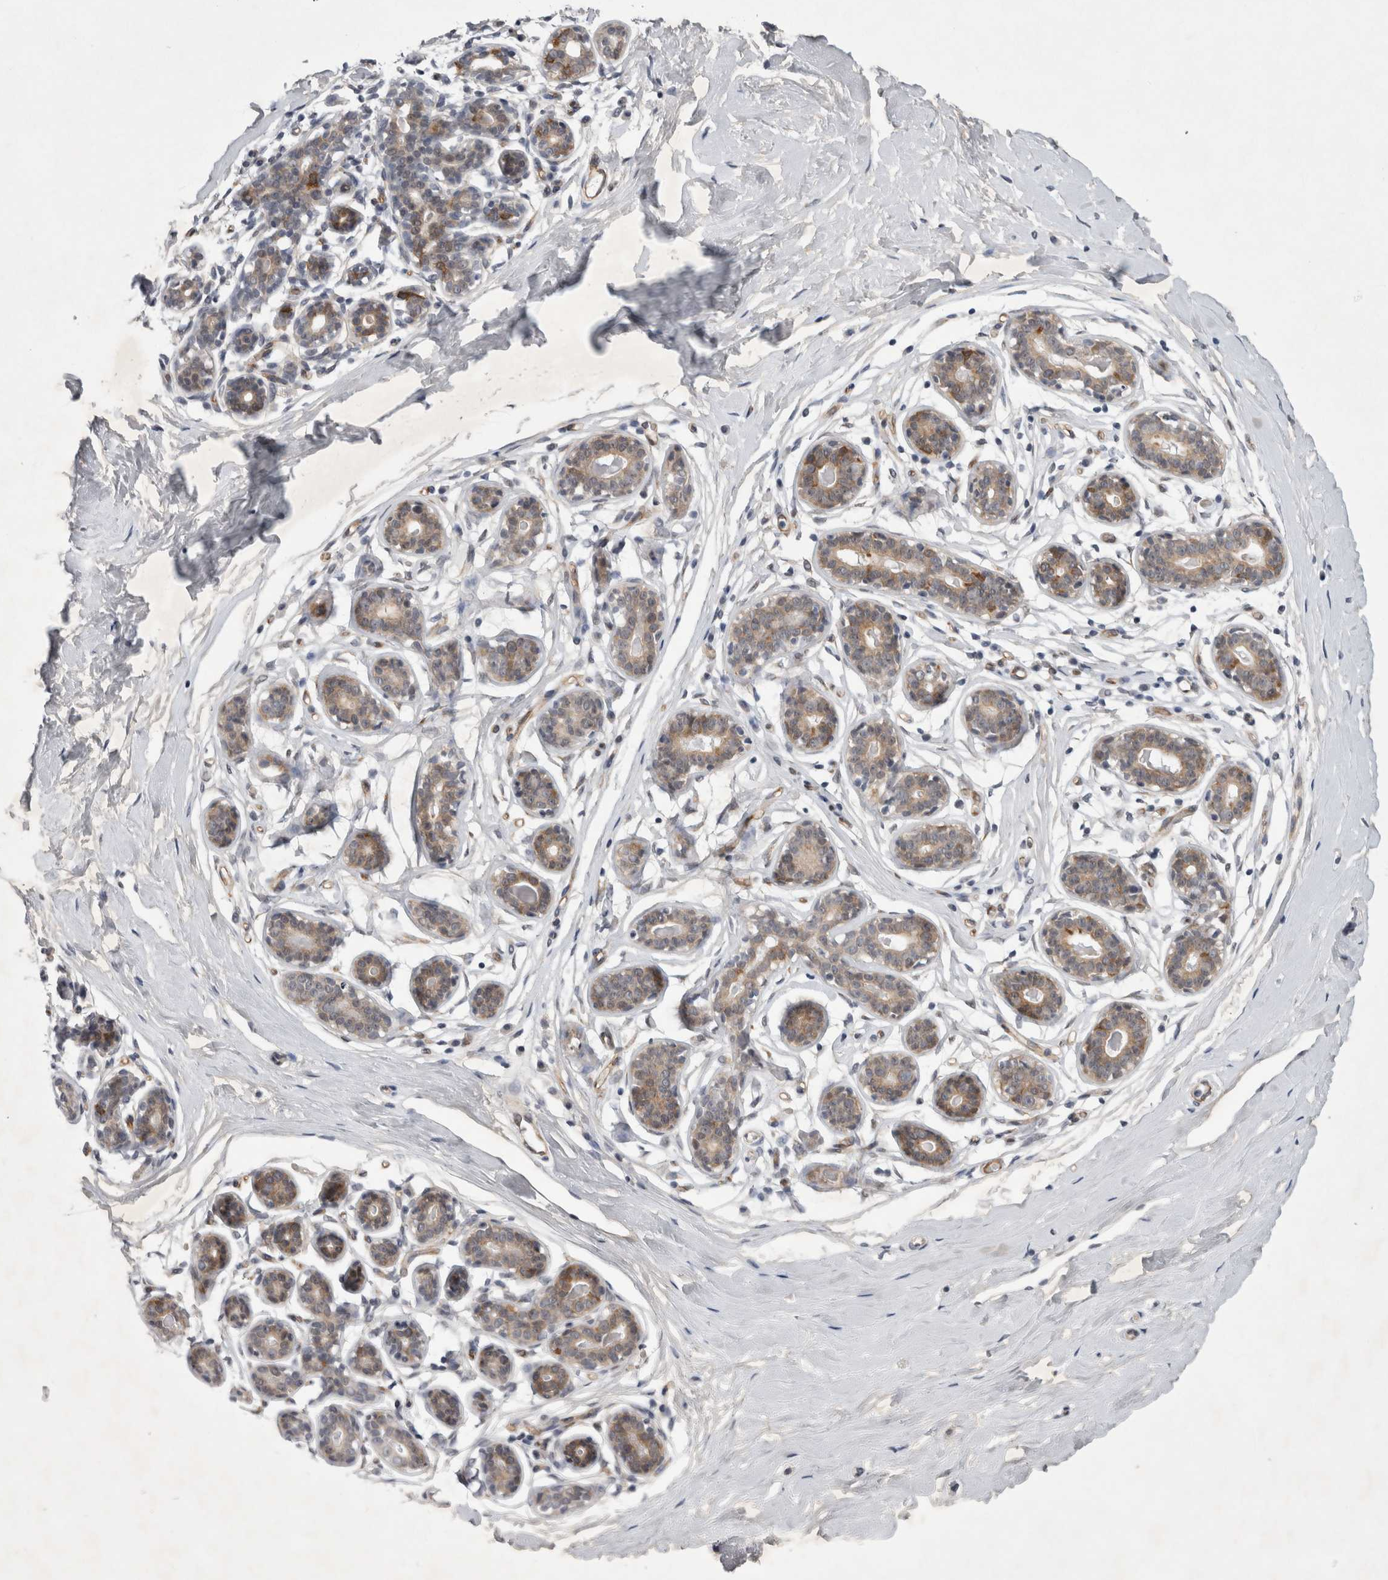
{"staining": {"intensity": "negative", "quantity": "none", "location": "none"}, "tissue": "breast", "cell_type": "Adipocytes", "image_type": "normal", "snomed": [{"axis": "morphology", "description": "Normal tissue, NOS"}, {"axis": "topography", "description": "Breast"}], "caption": "Immunohistochemistry (IHC) micrograph of benign human breast stained for a protein (brown), which demonstrates no expression in adipocytes. (DAB immunohistochemistry, high magnification).", "gene": "PARP11", "patient": {"sex": "female", "age": 23}}